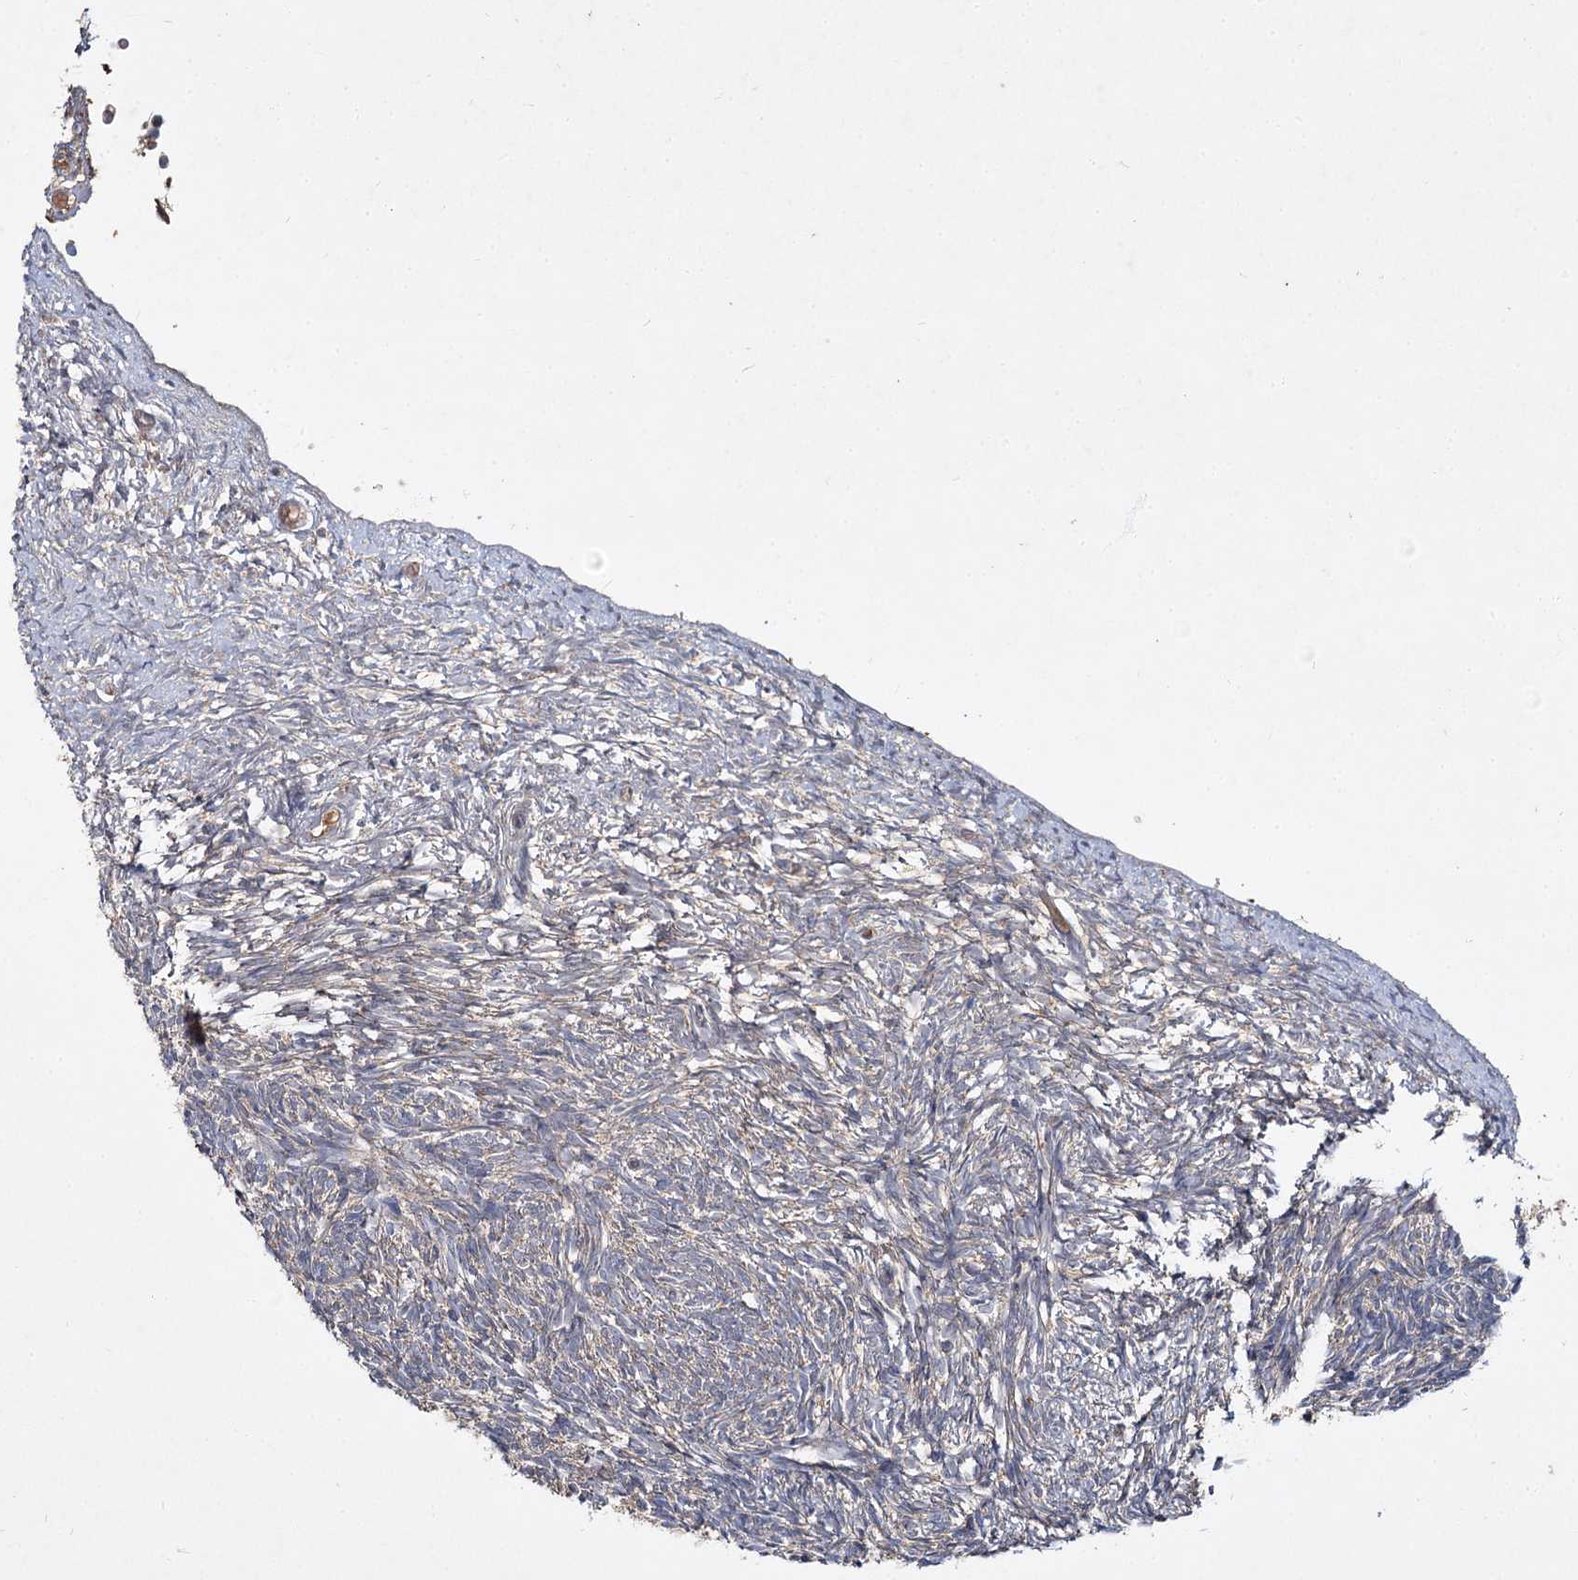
{"staining": {"intensity": "moderate", "quantity": ">75%", "location": "cytoplasmic/membranous"}, "tissue": "ovary", "cell_type": "Follicle cells", "image_type": "normal", "snomed": [{"axis": "morphology", "description": "Normal tissue, NOS"}, {"axis": "topography", "description": "Ovary"}], "caption": "Immunohistochemistry (IHC) (DAB) staining of normal human ovary demonstrates moderate cytoplasmic/membranous protein positivity in approximately >75% of follicle cells. The protein of interest is shown in brown color, while the nuclei are stained blue.", "gene": "MFN1", "patient": {"sex": "female", "age": 34}}